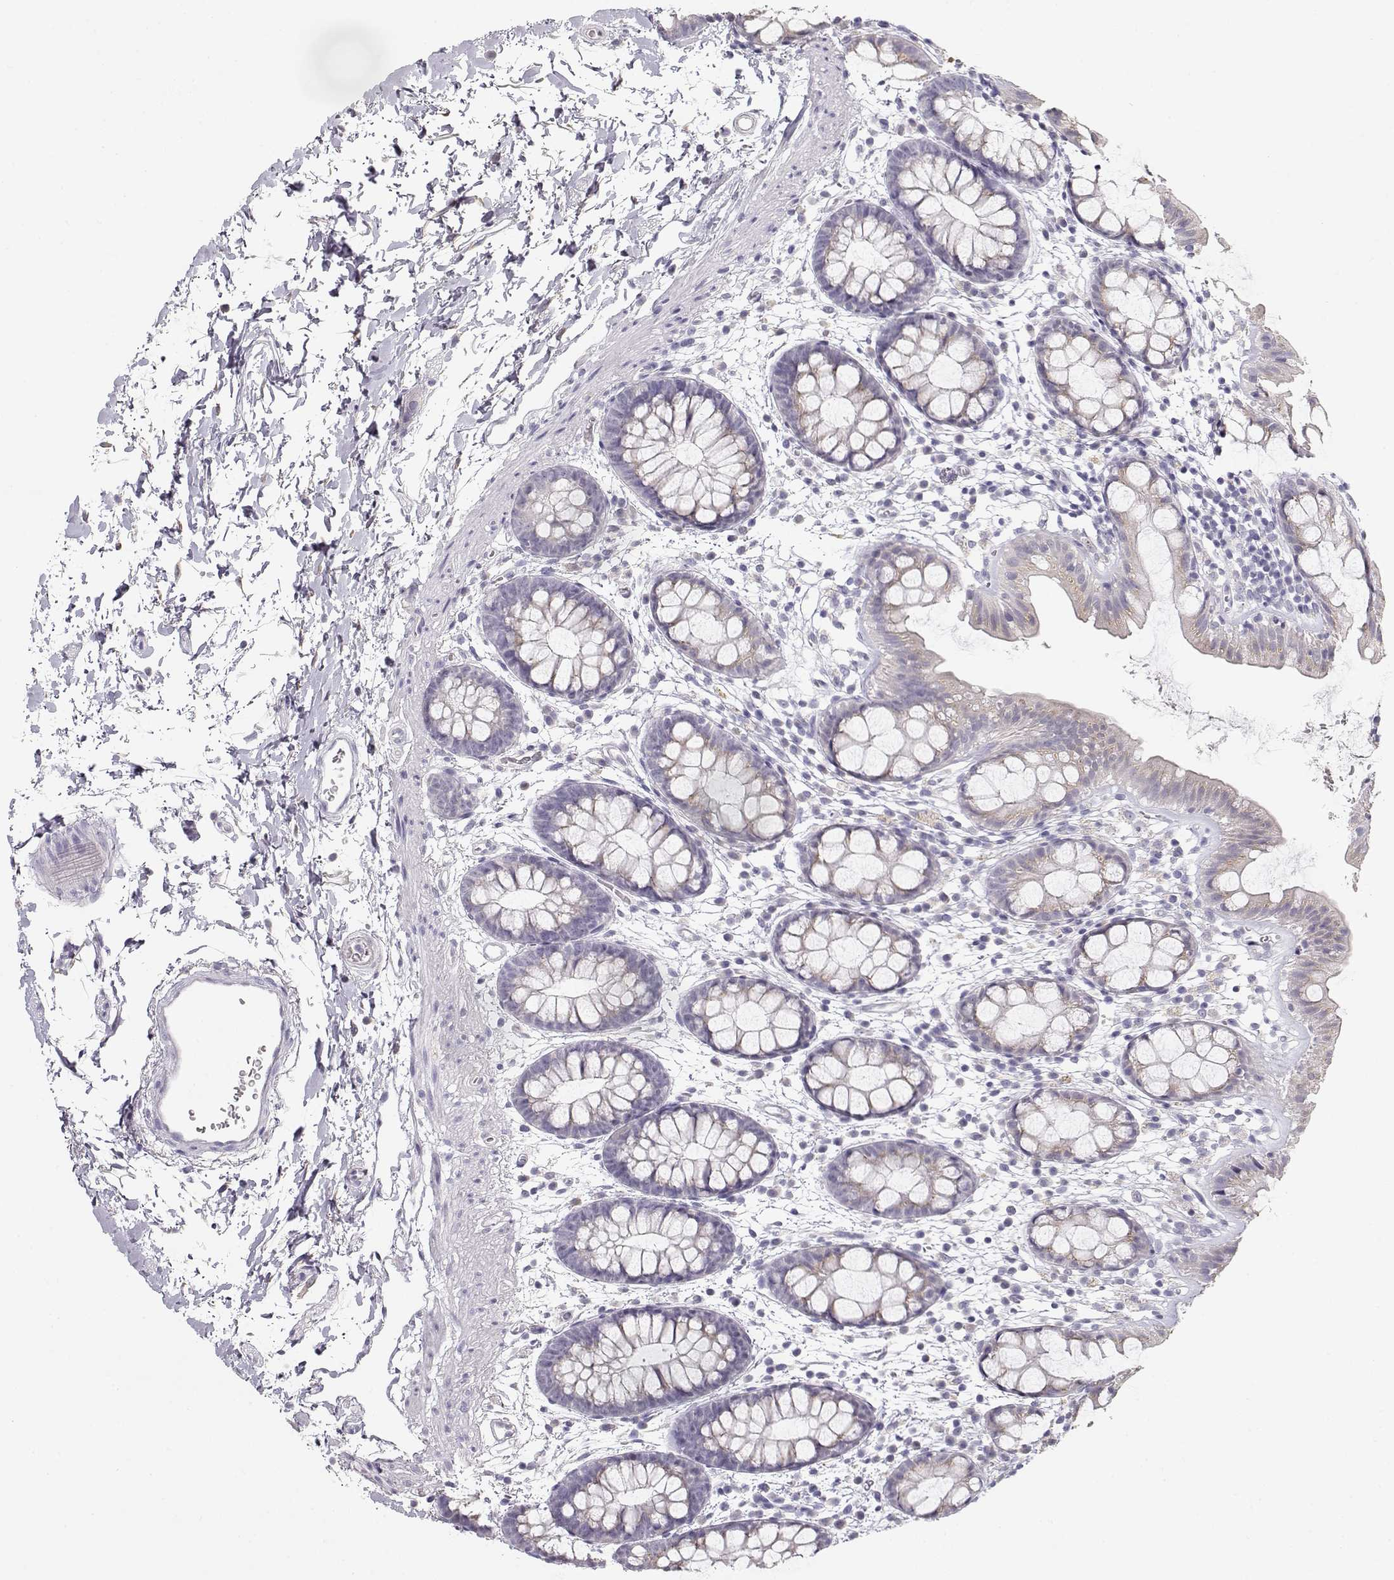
{"staining": {"intensity": "weak", "quantity": "<25%", "location": "cytoplasmic/membranous"}, "tissue": "rectum", "cell_type": "Glandular cells", "image_type": "normal", "snomed": [{"axis": "morphology", "description": "Normal tissue, NOS"}, {"axis": "topography", "description": "Rectum"}], "caption": "This is an immunohistochemistry micrograph of unremarkable human rectum. There is no expression in glandular cells.", "gene": "GLIPR1L2", "patient": {"sex": "male", "age": 57}}